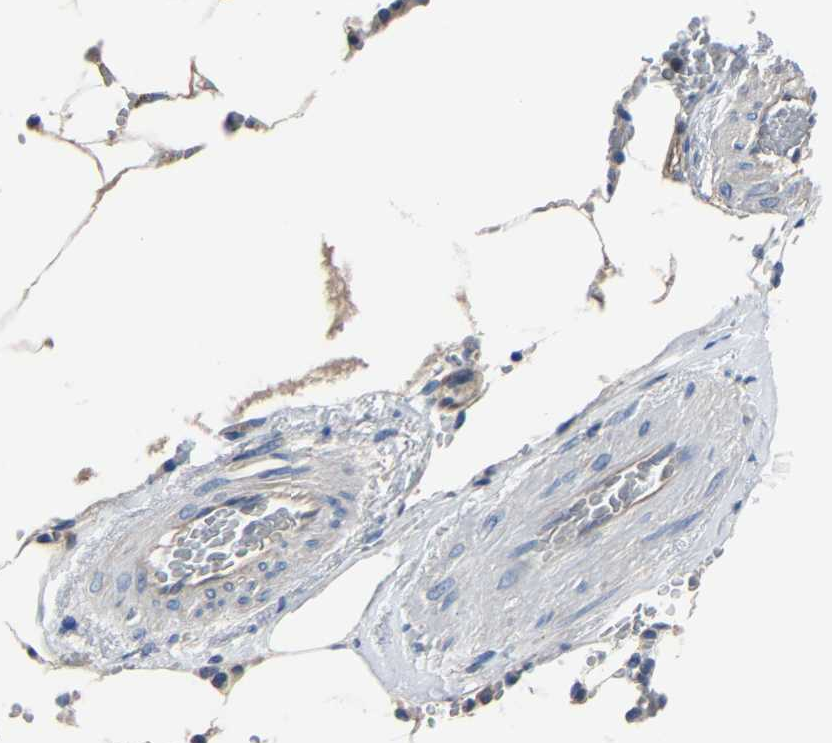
{"staining": {"intensity": "moderate", "quantity": "<25%", "location": "nuclear"}, "tissue": "bone marrow", "cell_type": "Hematopoietic cells", "image_type": "normal", "snomed": [{"axis": "morphology", "description": "Normal tissue, NOS"}, {"axis": "topography", "description": "Bone marrow"}], "caption": "An IHC histopathology image of normal tissue is shown. Protein staining in brown labels moderate nuclear positivity in bone marrow within hematopoietic cells. Nuclei are stained in blue.", "gene": "STRBP", "patient": {"sex": "male", "age": 70}}